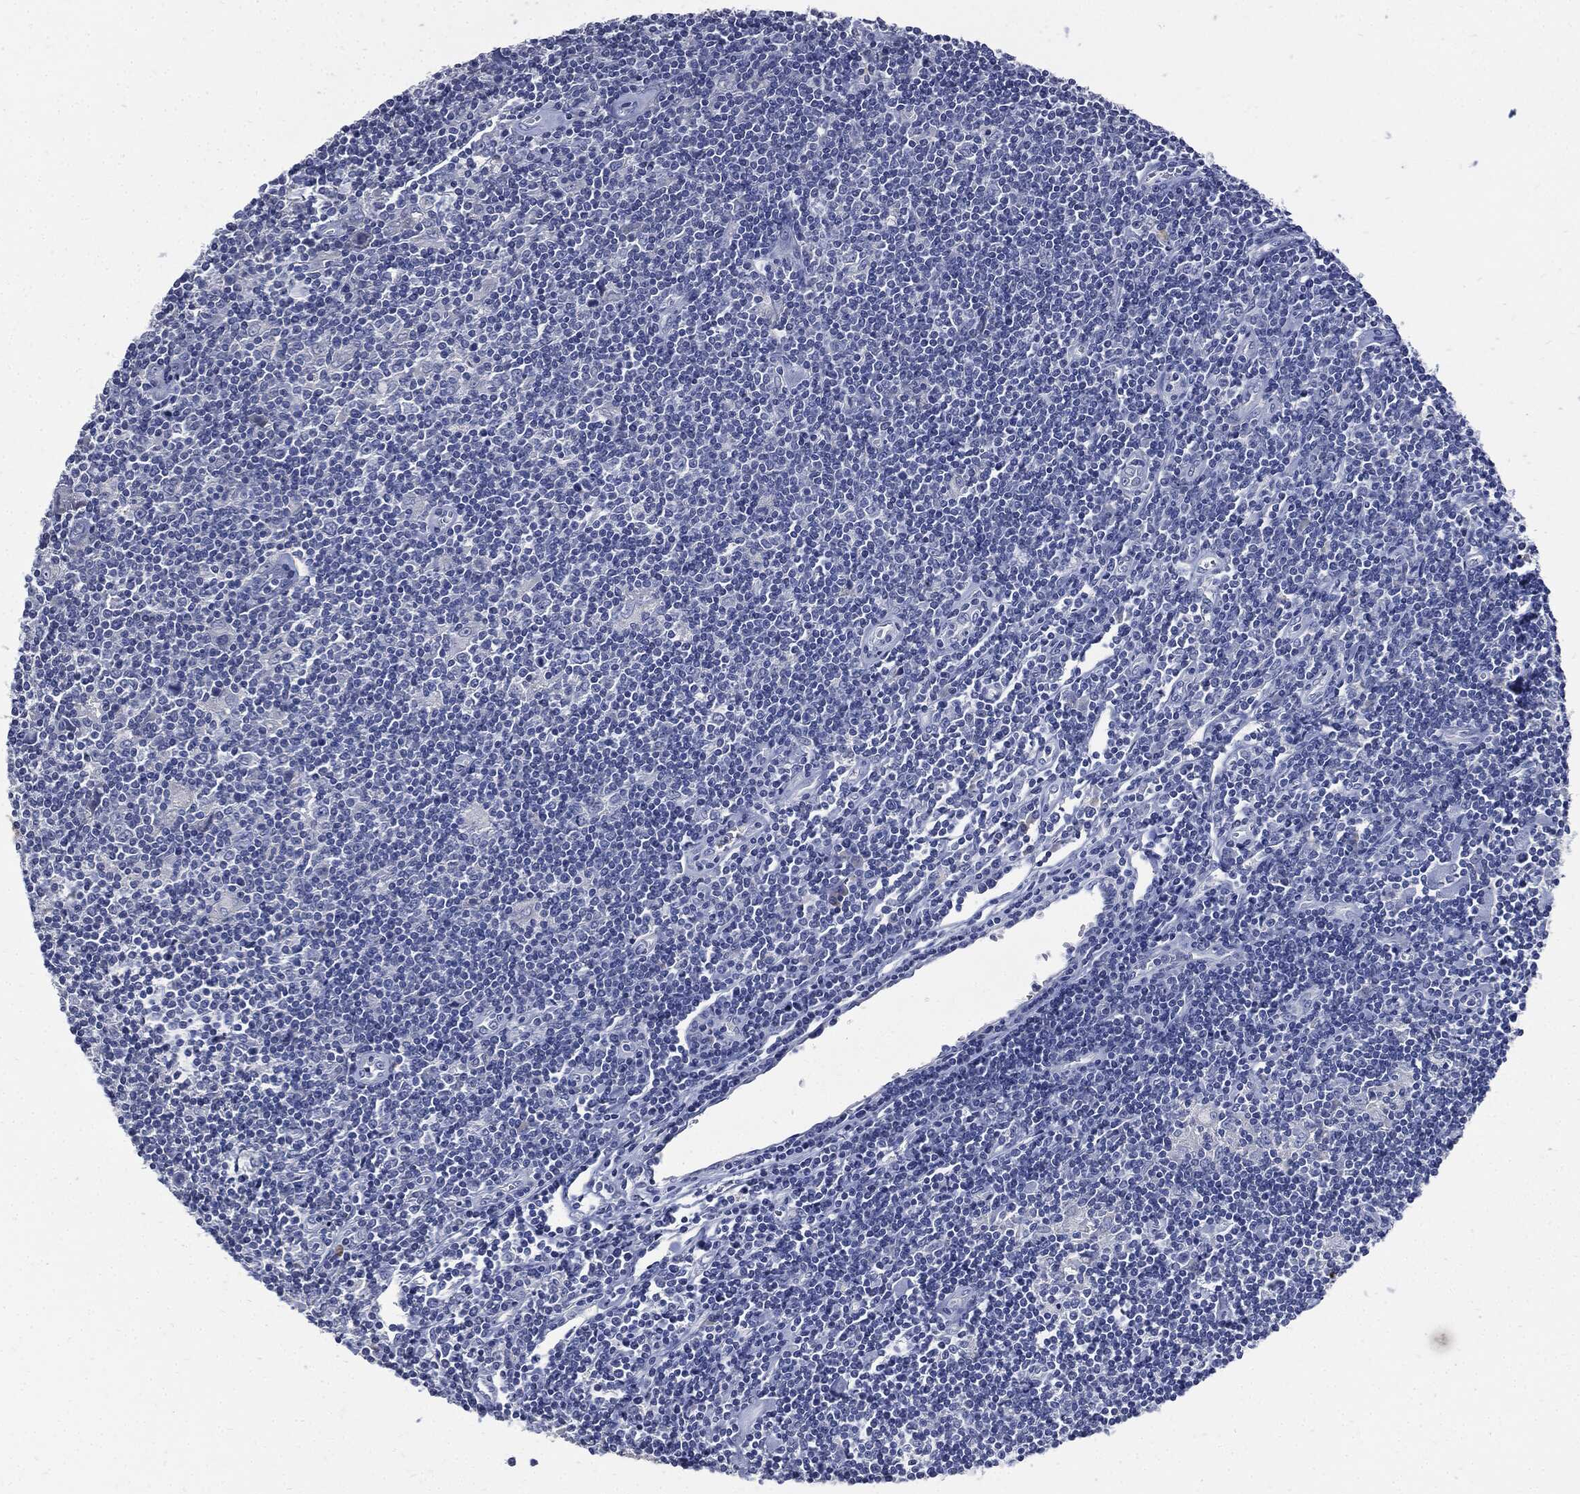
{"staining": {"intensity": "negative", "quantity": "none", "location": "none"}, "tissue": "lymphoma", "cell_type": "Tumor cells", "image_type": "cancer", "snomed": [{"axis": "morphology", "description": "Hodgkin's disease, NOS"}, {"axis": "topography", "description": "Lymph node"}], "caption": "IHC of human Hodgkin's disease displays no expression in tumor cells.", "gene": "CPE", "patient": {"sex": "male", "age": 40}}